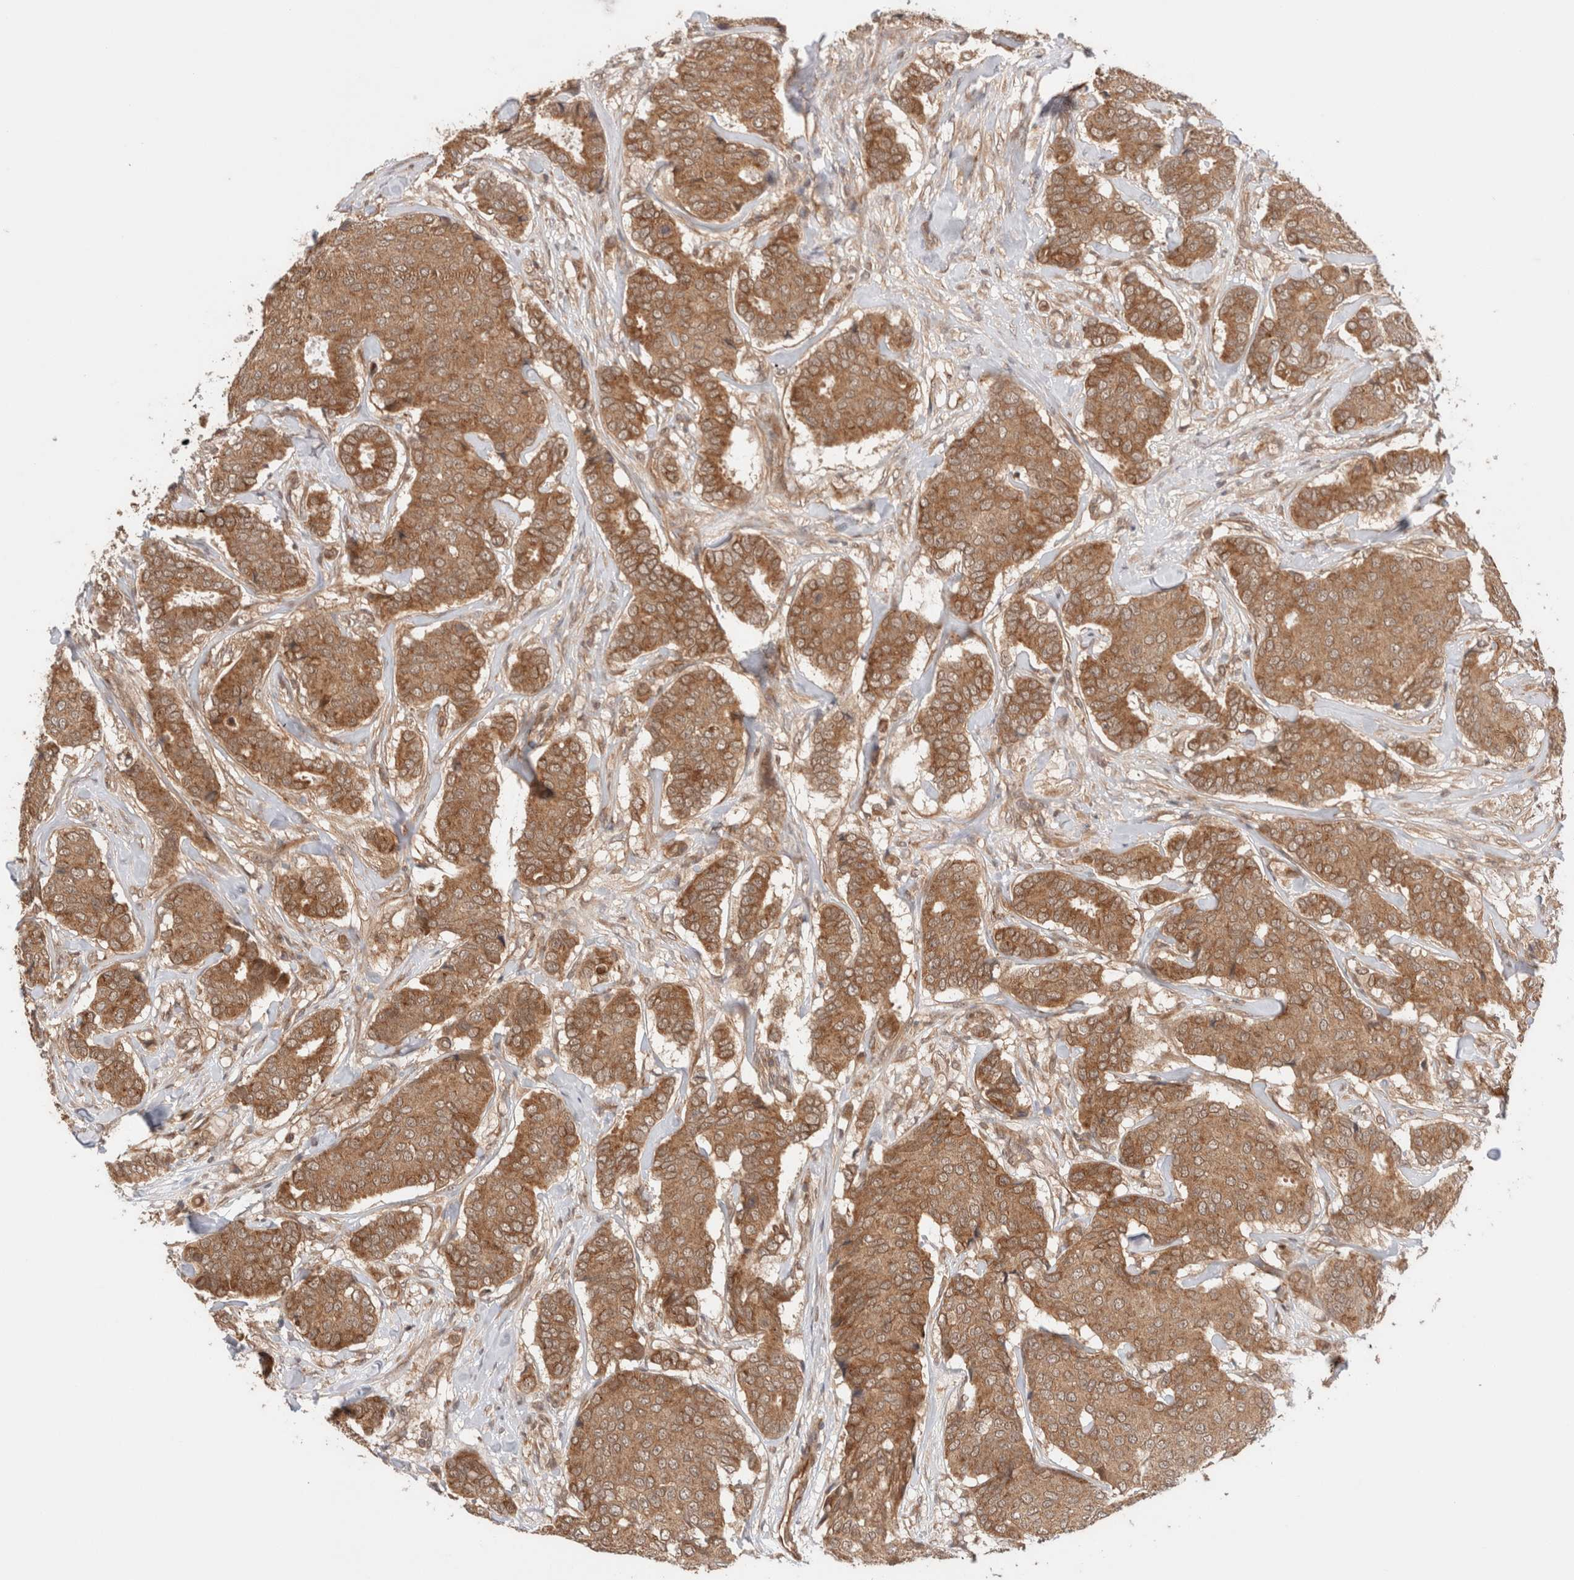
{"staining": {"intensity": "moderate", "quantity": ">75%", "location": "cytoplasmic/membranous"}, "tissue": "breast cancer", "cell_type": "Tumor cells", "image_type": "cancer", "snomed": [{"axis": "morphology", "description": "Duct carcinoma"}, {"axis": "topography", "description": "Breast"}], "caption": "The histopathology image shows staining of breast cancer, revealing moderate cytoplasmic/membranous protein positivity (brown color) within tumor cells.", "gene": "SIKE1", "patient": {"sex": "female", "age": 75}}